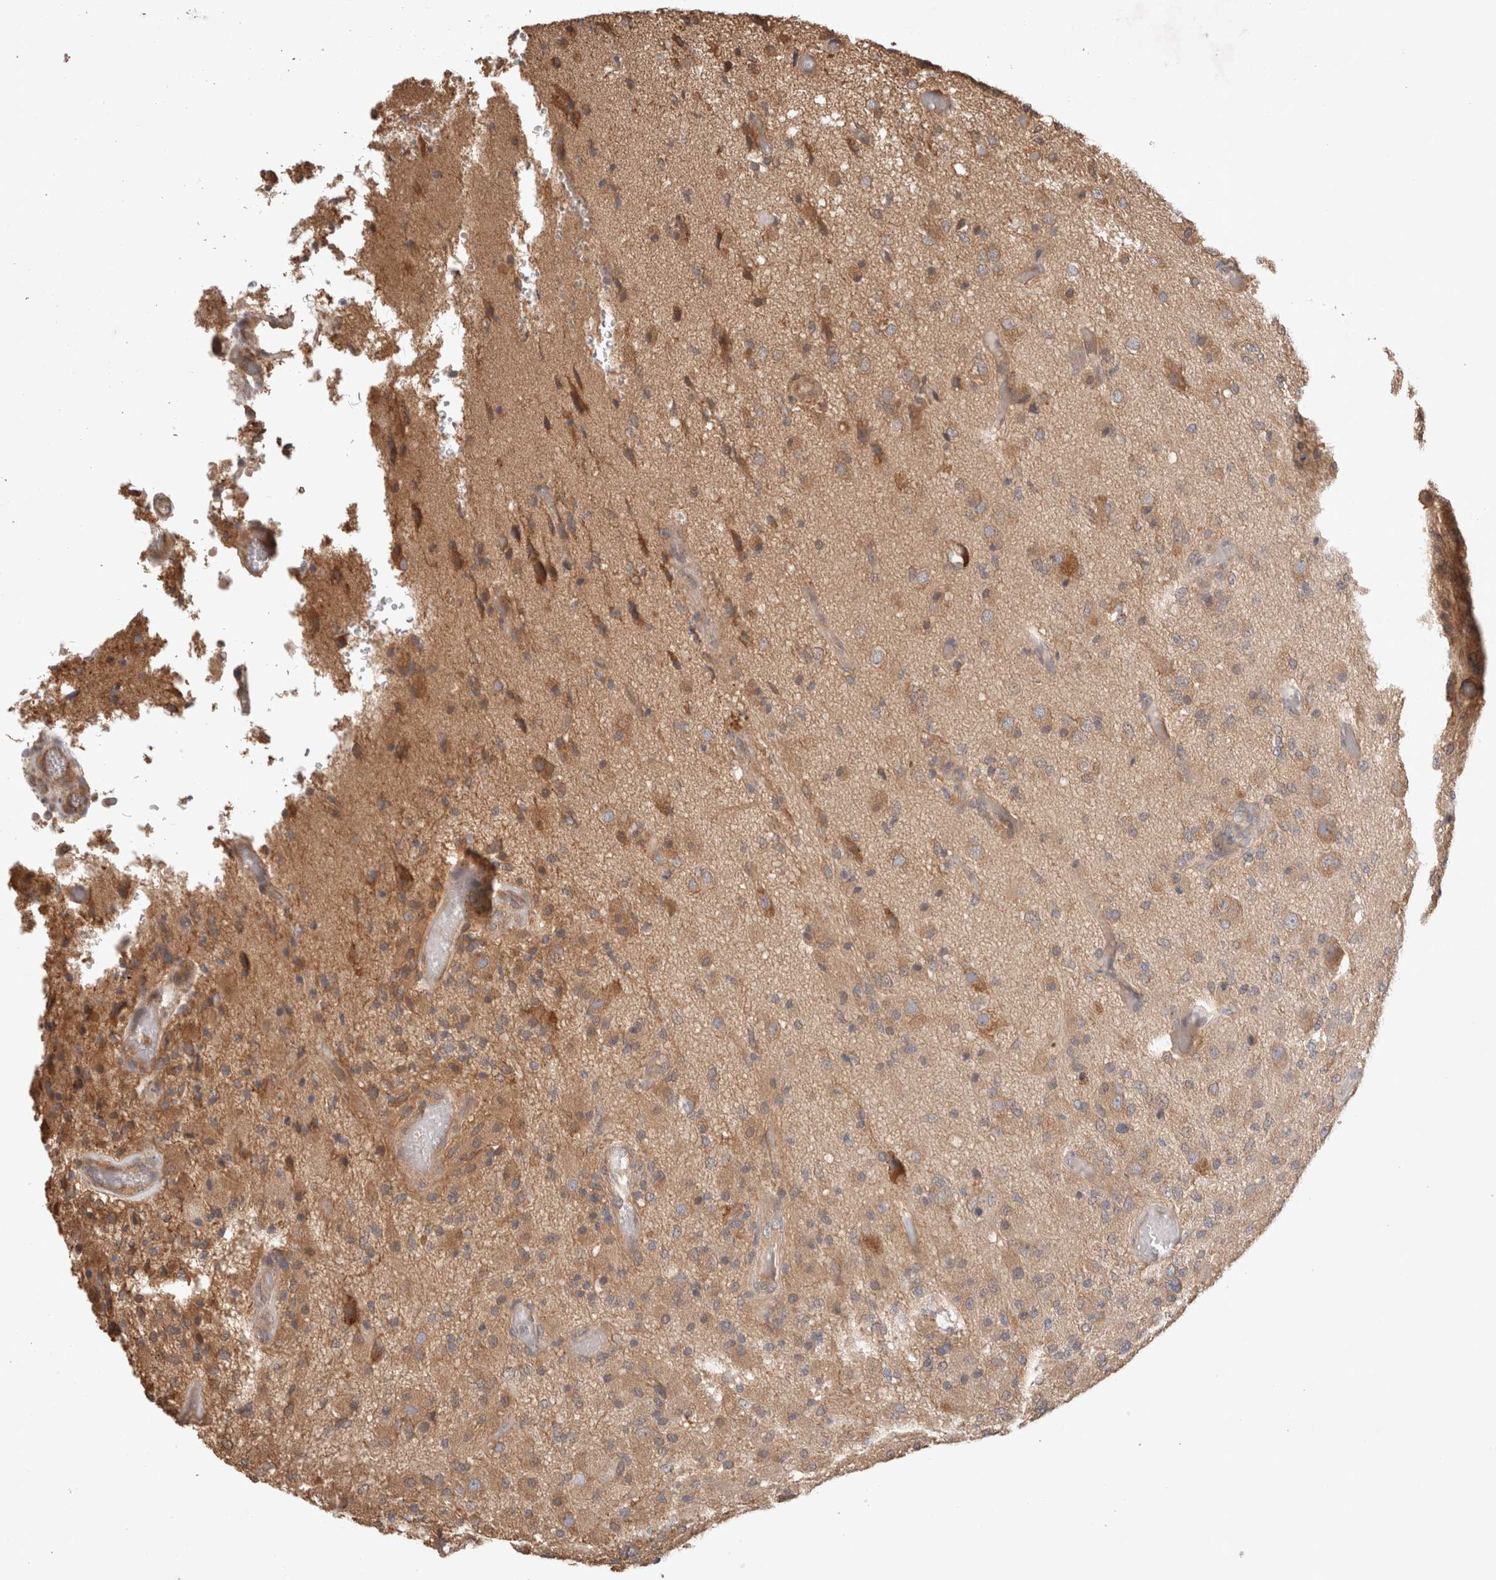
{"staining": {"intensity": "moderate", "quantity": "<25%", "location": "cytoplasmic/membranous"}, "tissue": "glioma", "cell_type": "Tumor cells", "image_type": "cancer", "snomed": [{"axis": "morphology", "description": "Normal tissue, NOS"}, {"axis": "morphology", "description": "Glioma, malignant, High grade"}, {"axis": "topography", "description": "Cerebral cortex"}], "caption": "Tumor cells reveal low levels of moderate cytoplasmic/membranous expression in about <25% of cells in glioma.", "gene": "HROB", "patient": {"sex": "male", "age": 77}}